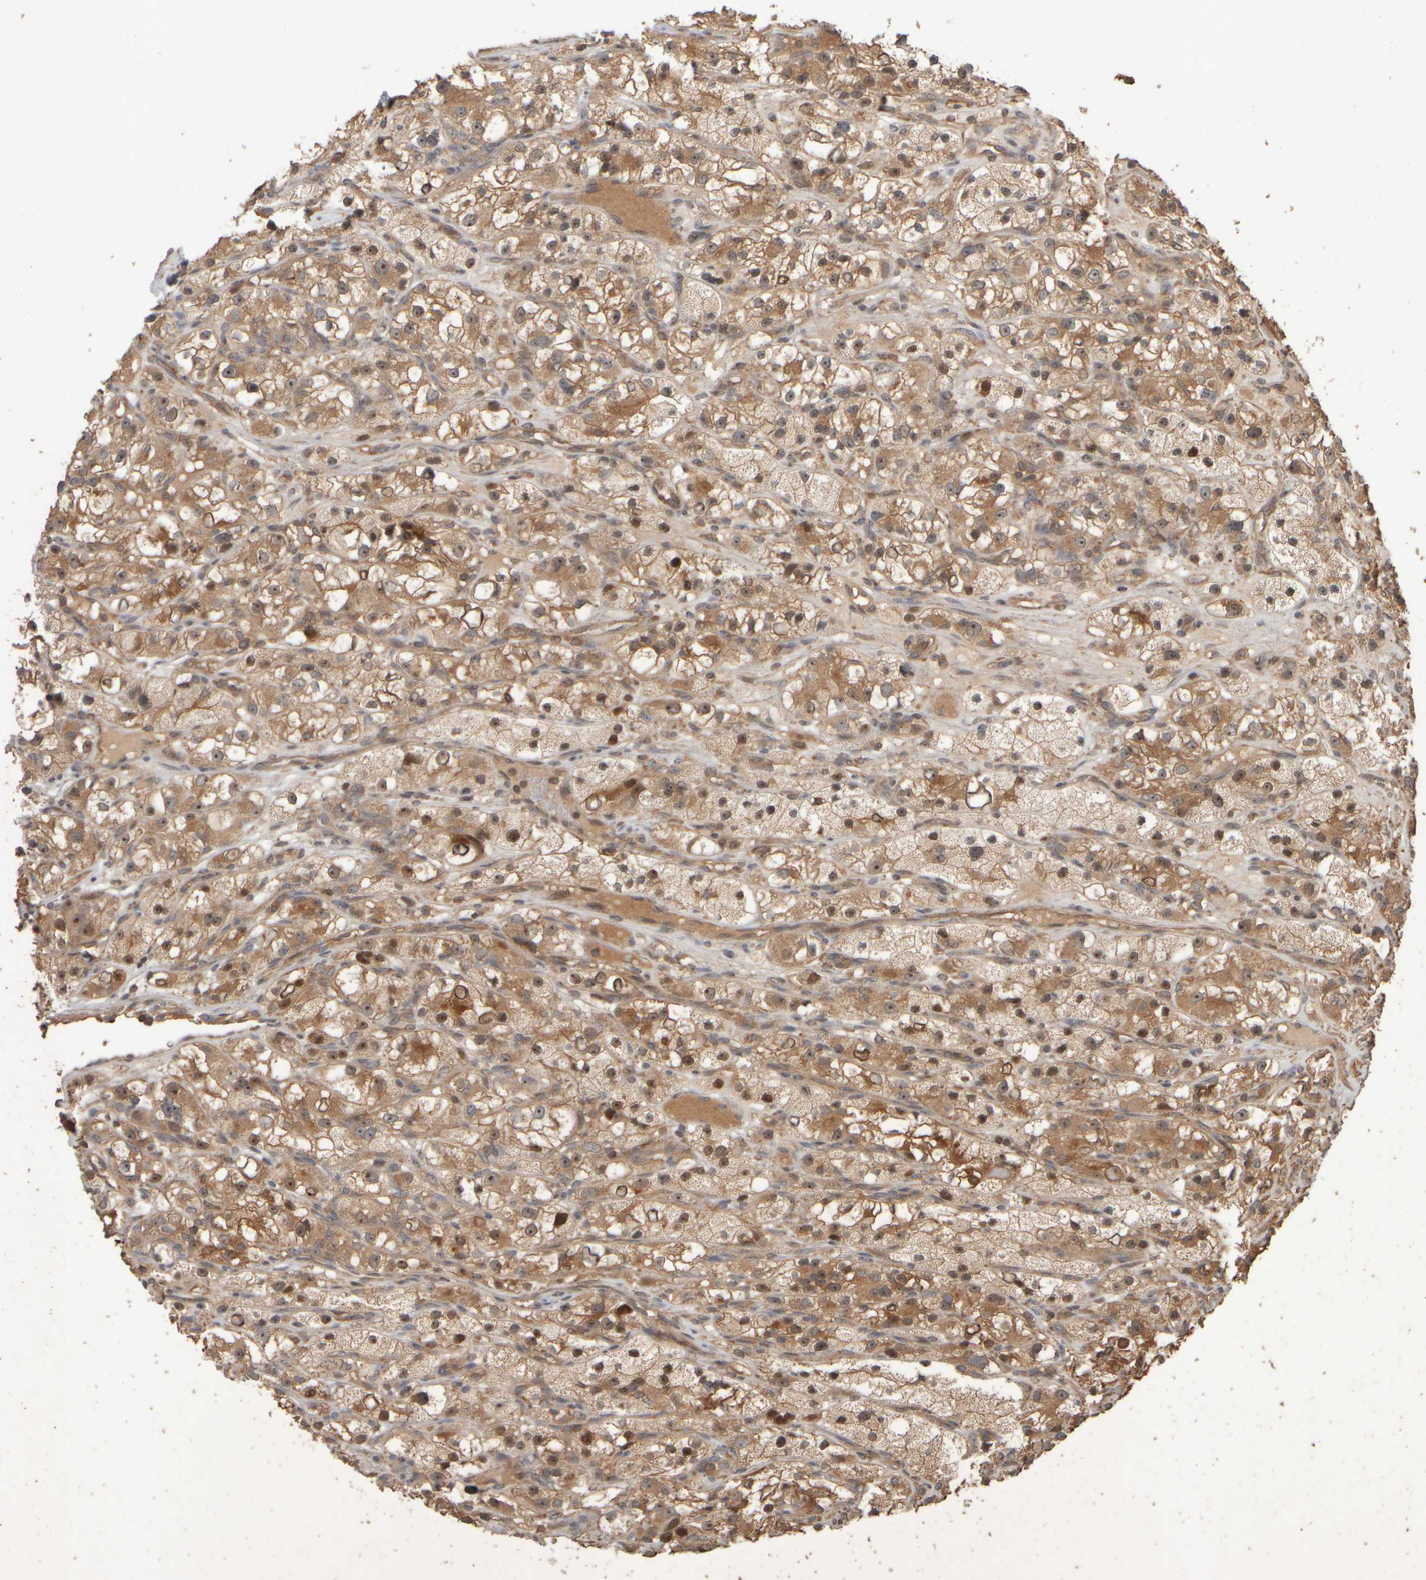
{"staining": {"intensity": "moderate", "quantity": ">75%", "location": "cytoplasmic/membranous,nuclear"}, "tissue": "renal cancer", "cell_type": "Tumor cells", "image_type": "cancer", "snomed": [{"axis": "morphology", "description": "Adenocarcinoma, NOS"}, {"axis": "topography", "description": "Kidney"}], "caption": "Protein expression analysis of renal cancer displays moderate cytoplasmic/membranous and nuclear positivity in approximately >75% of tumor cells. (DAB (3,3'-diaminobenzidine) = brown stain, brightfield microscopy at high magnification).", "gene": "SPHK1", "patient": {"sex": "female", "age": 57}}